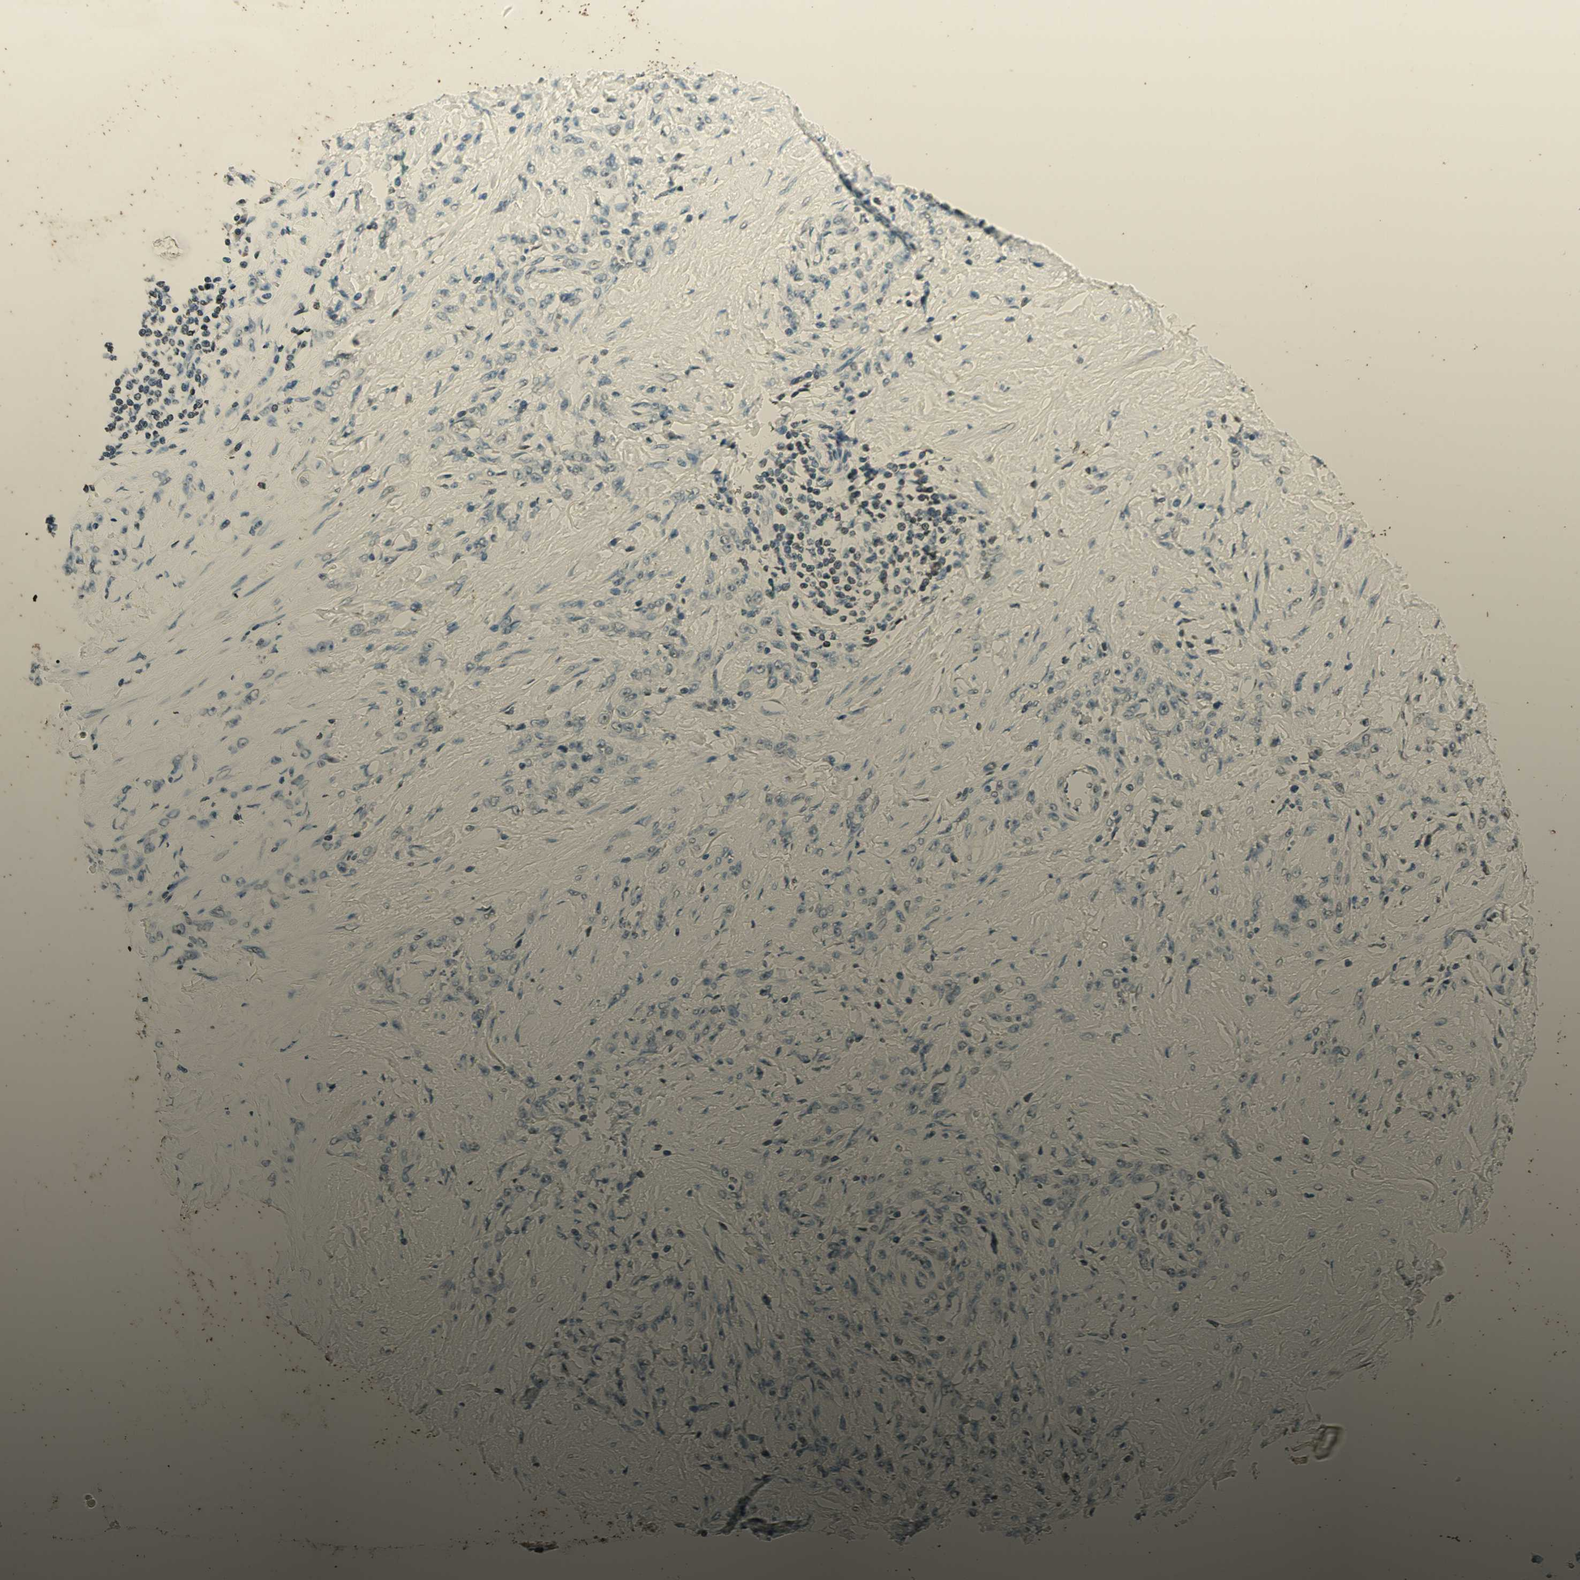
{"staining": {"intensity": "weak", "quantity": "<25%", "location": "nuclear"}, "tissue": "stomach cancer", "cell_type": "Tumor cells", "image_type": "cancer", "snomed": [{"axis": "morphology", "description": "Adenocarcinoma, NOS"}, {"axis": "topography", "description": "Stomach"}], "caption": "This is a photomicrograph of IHC staining of stomach cancer (adenocarcinoma), which shows no positivity in tumor cells. Brightfield microscopy of immunohistochemistry (IHC) stained with DAB (brown) and hematoxylin (blue), captured at high magnification.", "gene": "MSH2", "patient": {"sex": "male", "age": 82}}